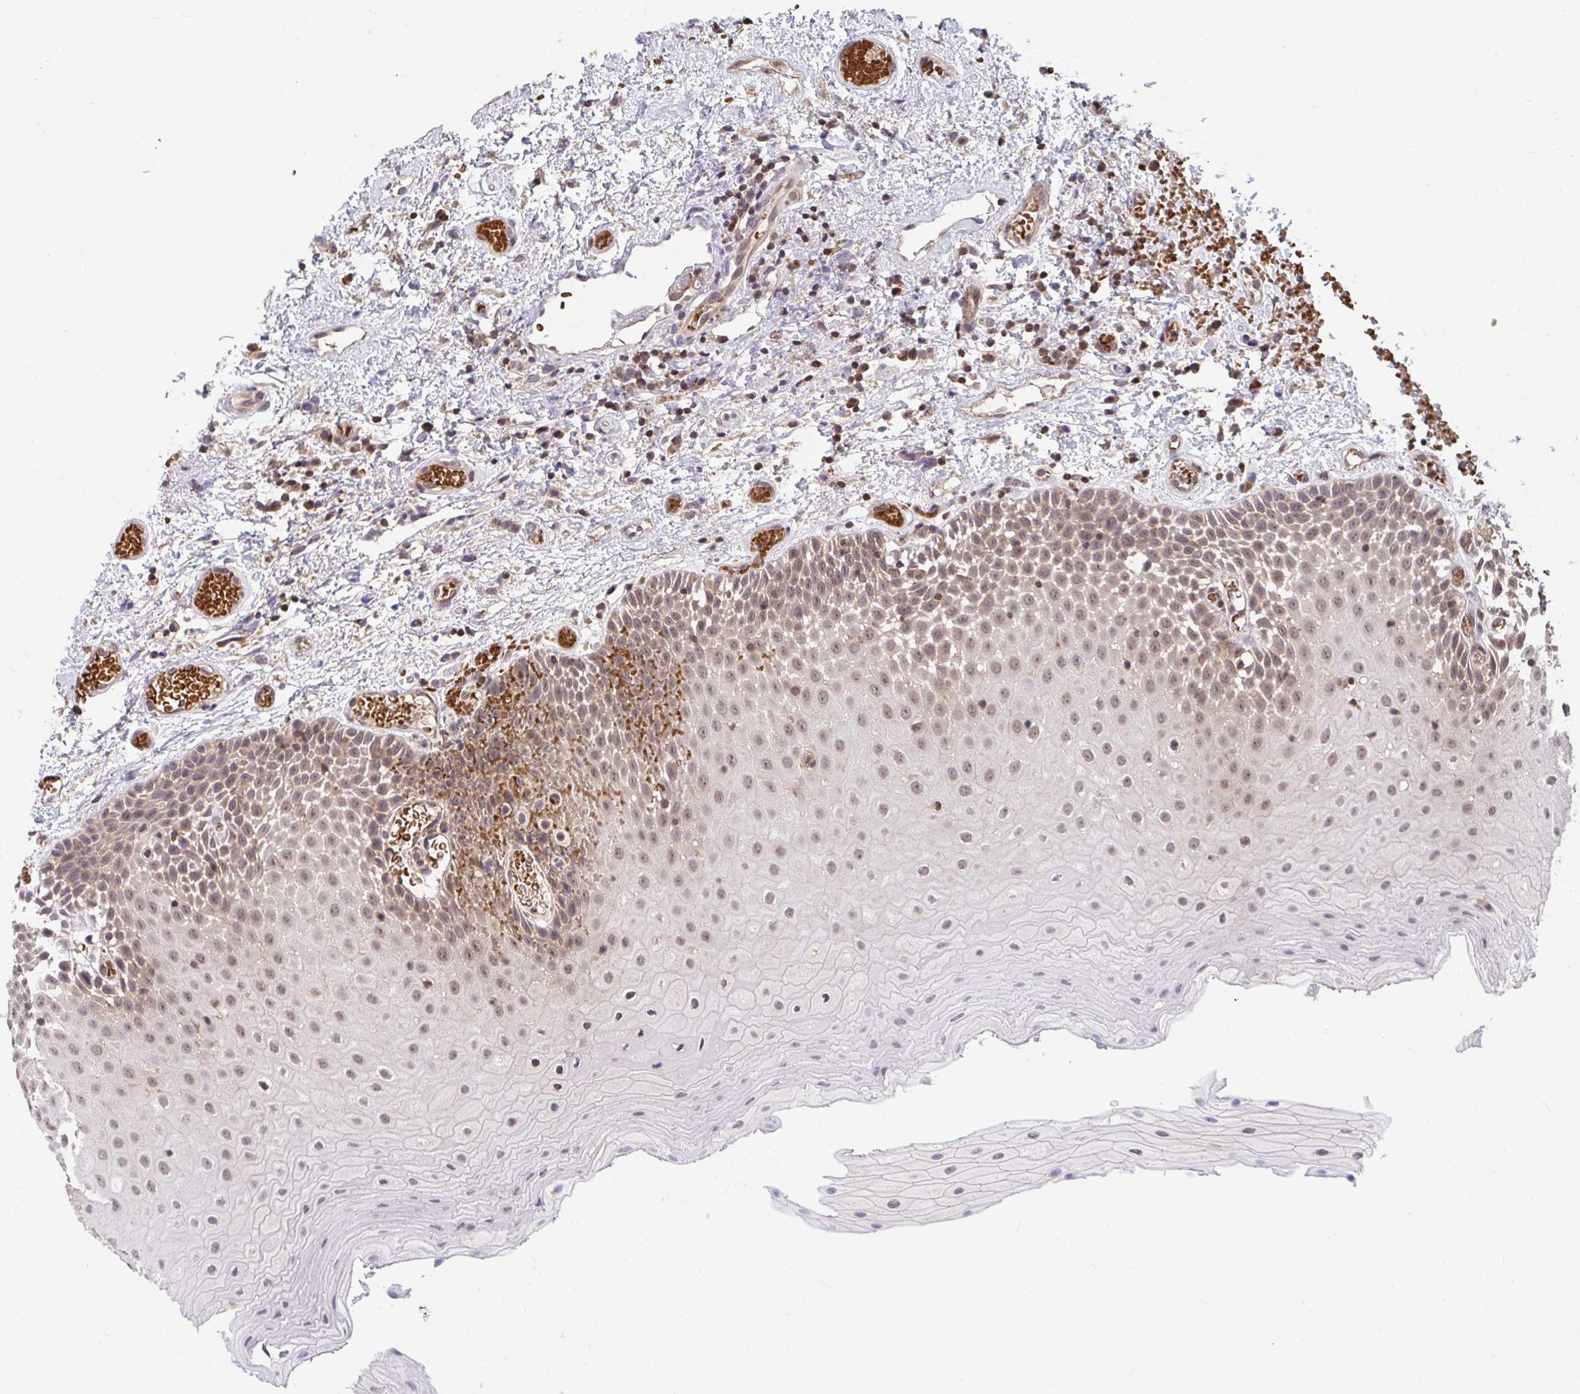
{"staining": {"intensity": "moderate", "quantity": "25%-75%", "location": "nuclear"}, "tissue": "oral mucosa", "cell_type": "Squamous epithelial cells", "image_type": "normal", "snomed": [{"axis": "morphology", "description": "Normal tissue, NOS"}, {"axis": "topography", "description": "Oral tissue"}], "caption": "Moderate nuclear staining for a protein is seen in about 25%-75% of squamous epithelial cells of unremarkable oral mucosa using immunohistochemistry.", "gene": "PPP1CA", "patient": {"sex": "female", "age": 82}}